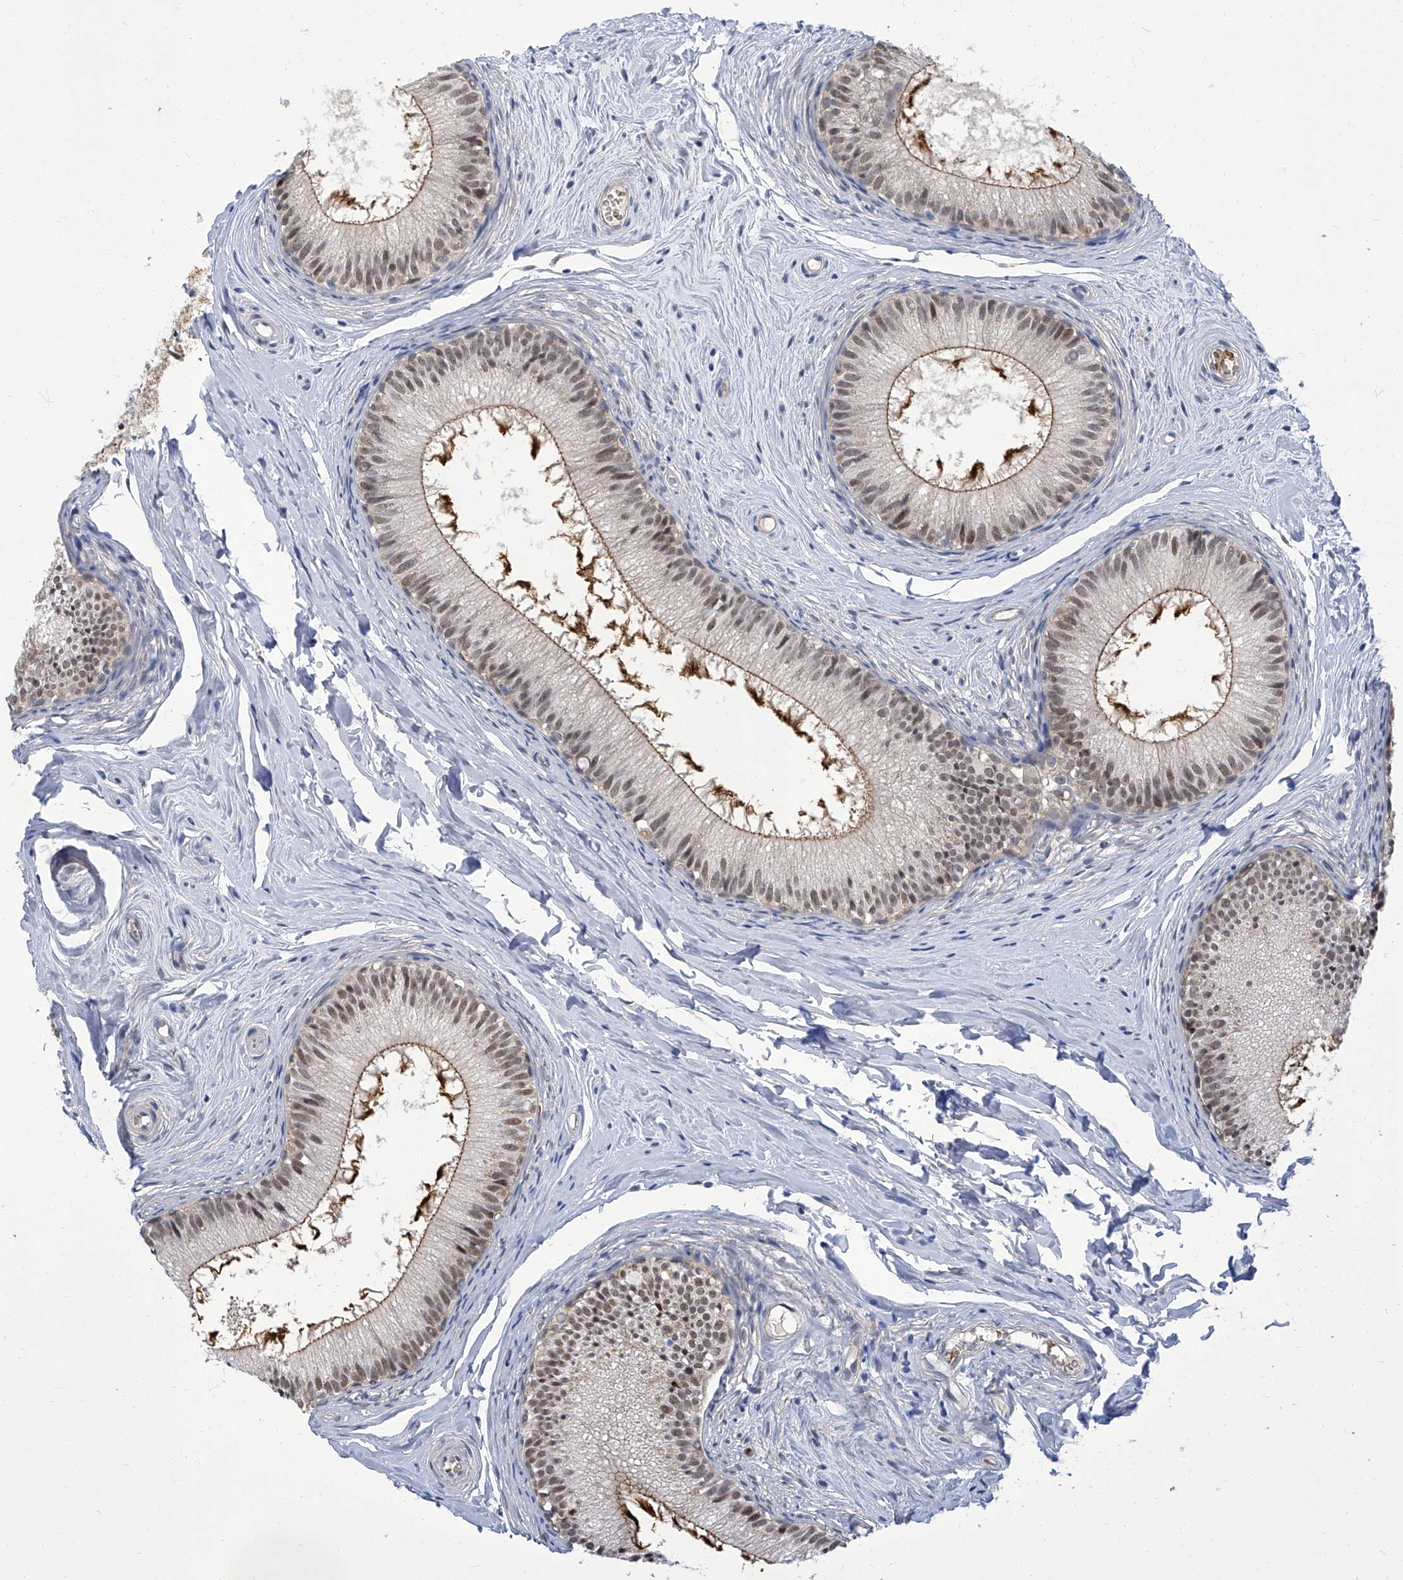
{"staining": {"intensity": "moderate", "quantity": "25%-75%", "location": "cytoplasmic/membranous,nuclear"}, "tissue": "epididymis", "cell_type": "Glandular cells", "image_type": "normal", "snomed": [{"axis": "morphology", "description": "Normal tissue, NOS"}, {"axis": "topography", "description": "Epididymis"}], "caption": "Normal epididymis reveals moderate cytoplasmic/membranous,nuclear positivity in about 25%-75% of glandular cells, visualized by immunohistochemistry.", "gene": "PARD3", "patient": {"sex": "male", "age": 34}}